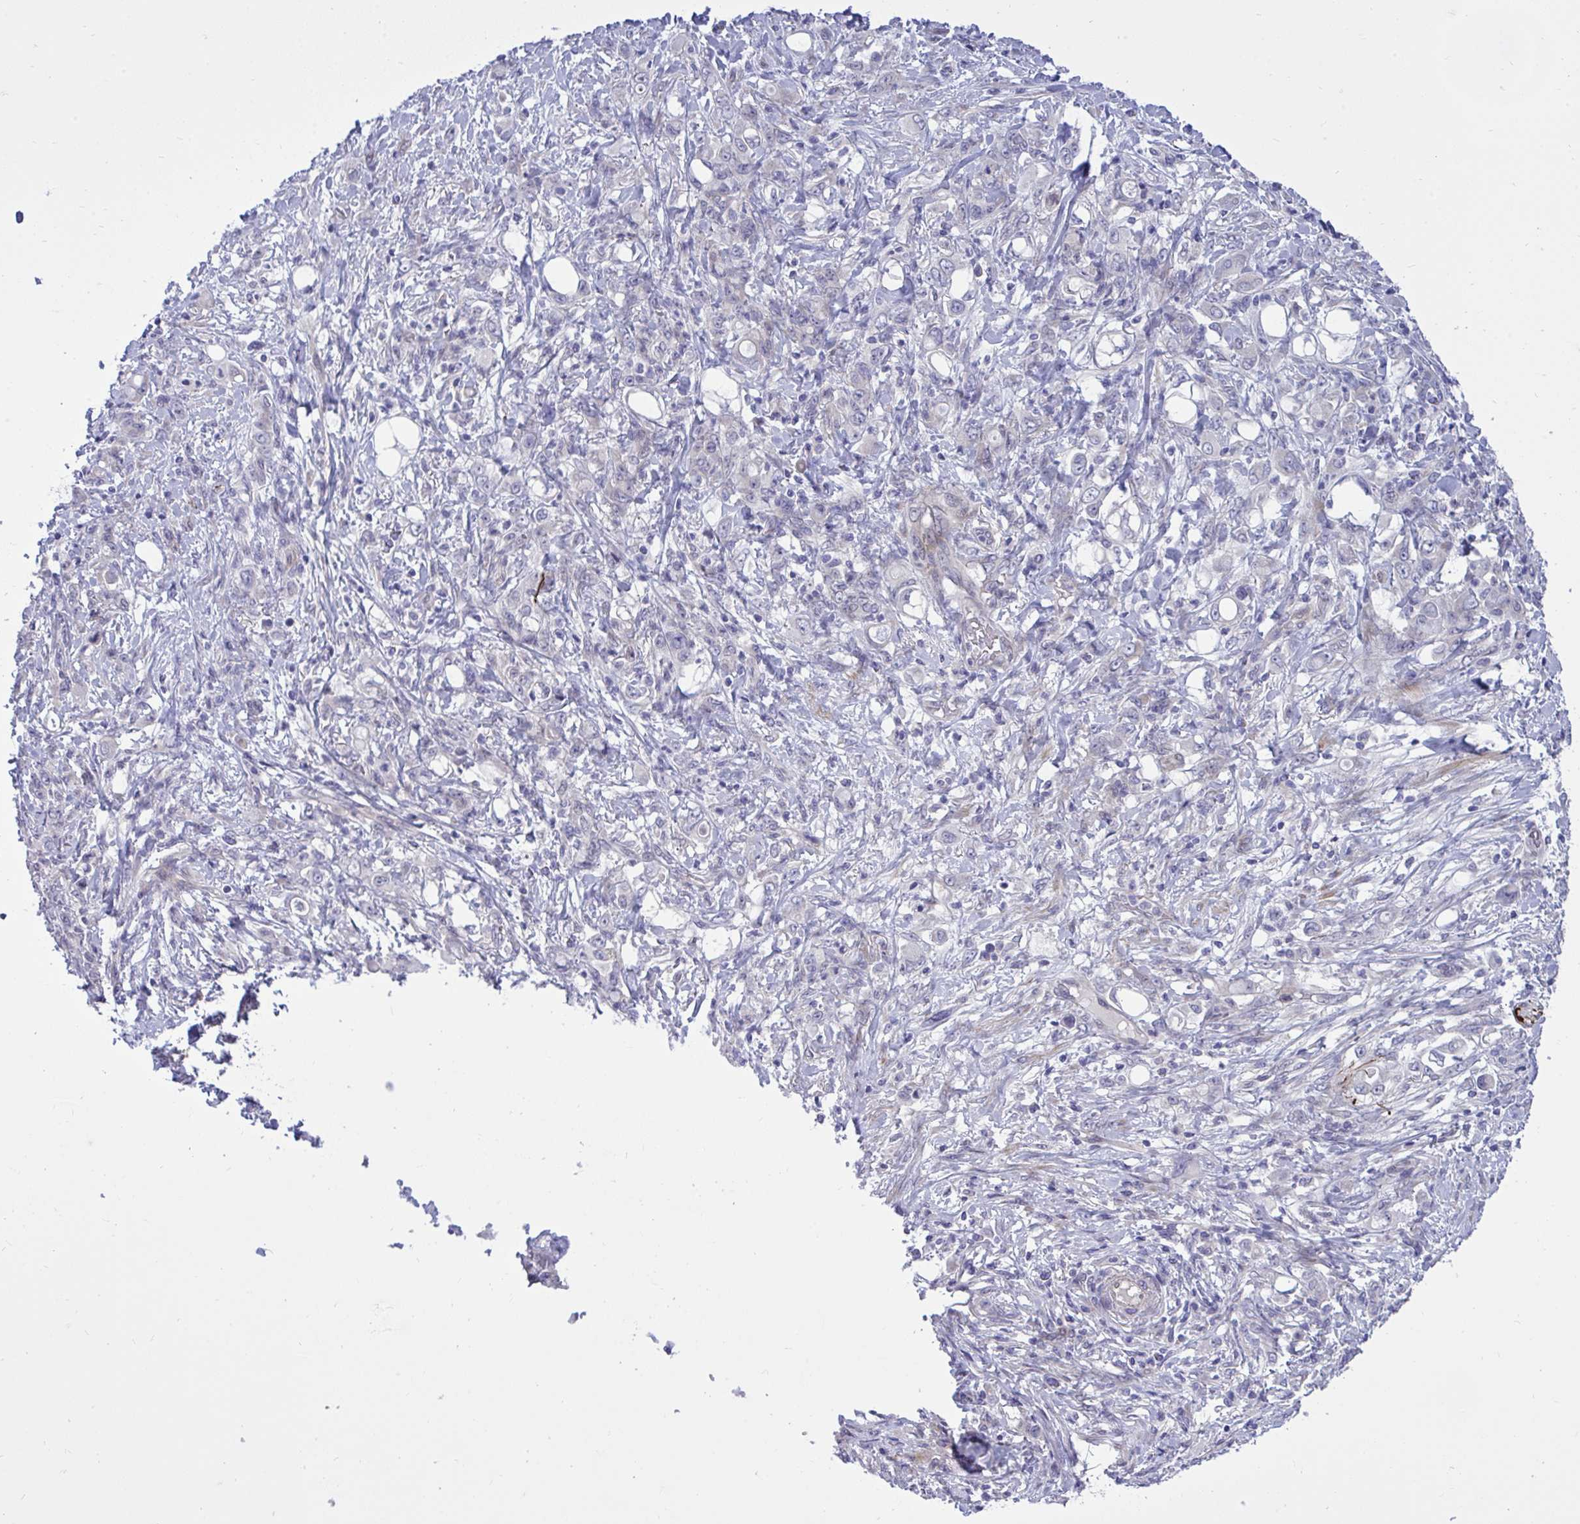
{"staining": {"intensity": "negative", "quantity": "none", "location": "none"}, "tissue": "stomach cancer", "cell_type": "Tumor cells", "image_type": "cancer", "snomed": [{"axis": "morphology", "description": "Adenocarcinoma, NOS"}, {"axis": "topography", "description": "Stomach"}], "caption": "This micrograph is of stomach cancer (adenocarcinoma) stained with IHC to label a protein in brown with the nuclei are counter-stained blue. There is no positivity in tumor cells.", "gene": "HMBOX1", "patient": {"sex": "female", "age": 79}}